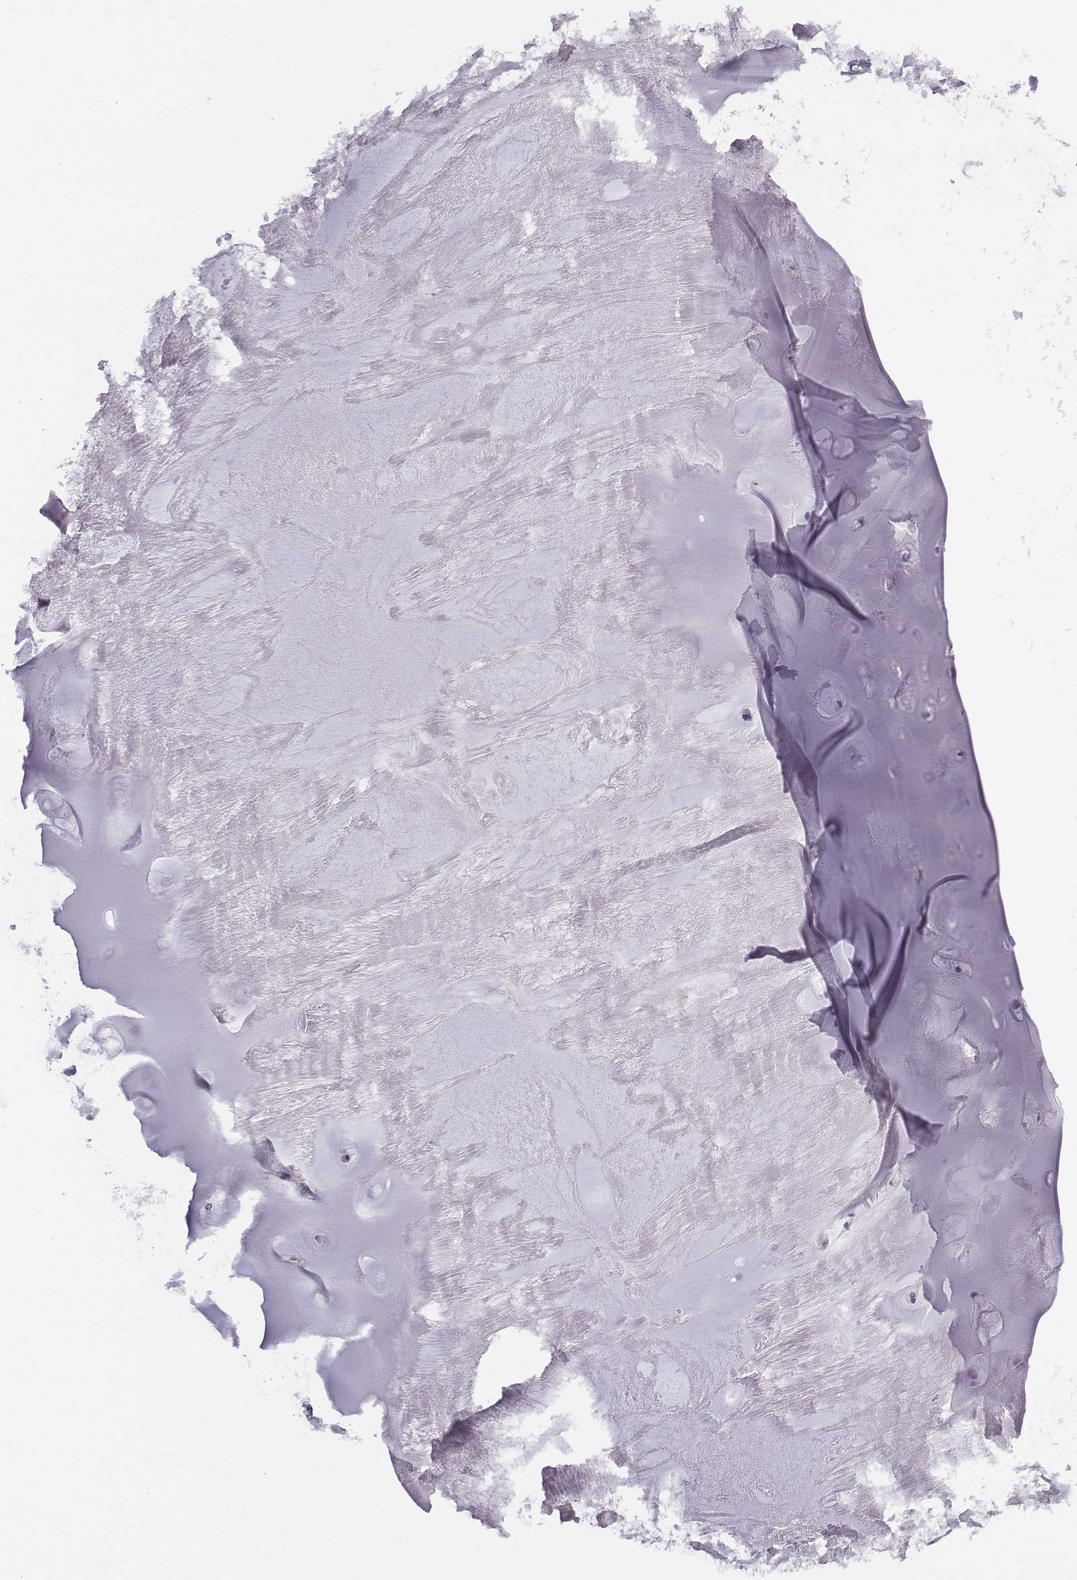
{"staining": {"intensity": "negative", "quantity": "none", "location": "none"}, "tissue": "soft tissue", "cell_type": "Chondrocytes", "image_type": "normal", "snomed": [{"axis": "morphology", "description": "Normal tissue, NOS"}, {"axis": "morphology", "description": "Squamous cell carcinoma, NOS"}, {"axis": "topography", "description": "Cartilage tissue"}, {"axis": "topography", "description": "Lung"}], "caption": "DAB (3,3'-diaminobenzidine) immunohistochemical staining of unremarkable human soft tissue shows no significant staining in chondrocytes. The staining was performed using DAB (3,3'-diaminobenzidine) to visualize the protein expression in brown, while the nuclei were stained in blue with hematoxylin (Magnification: 20x).", "gene": "C6orf58", "patient": {"sex": "male", "age": 66}}